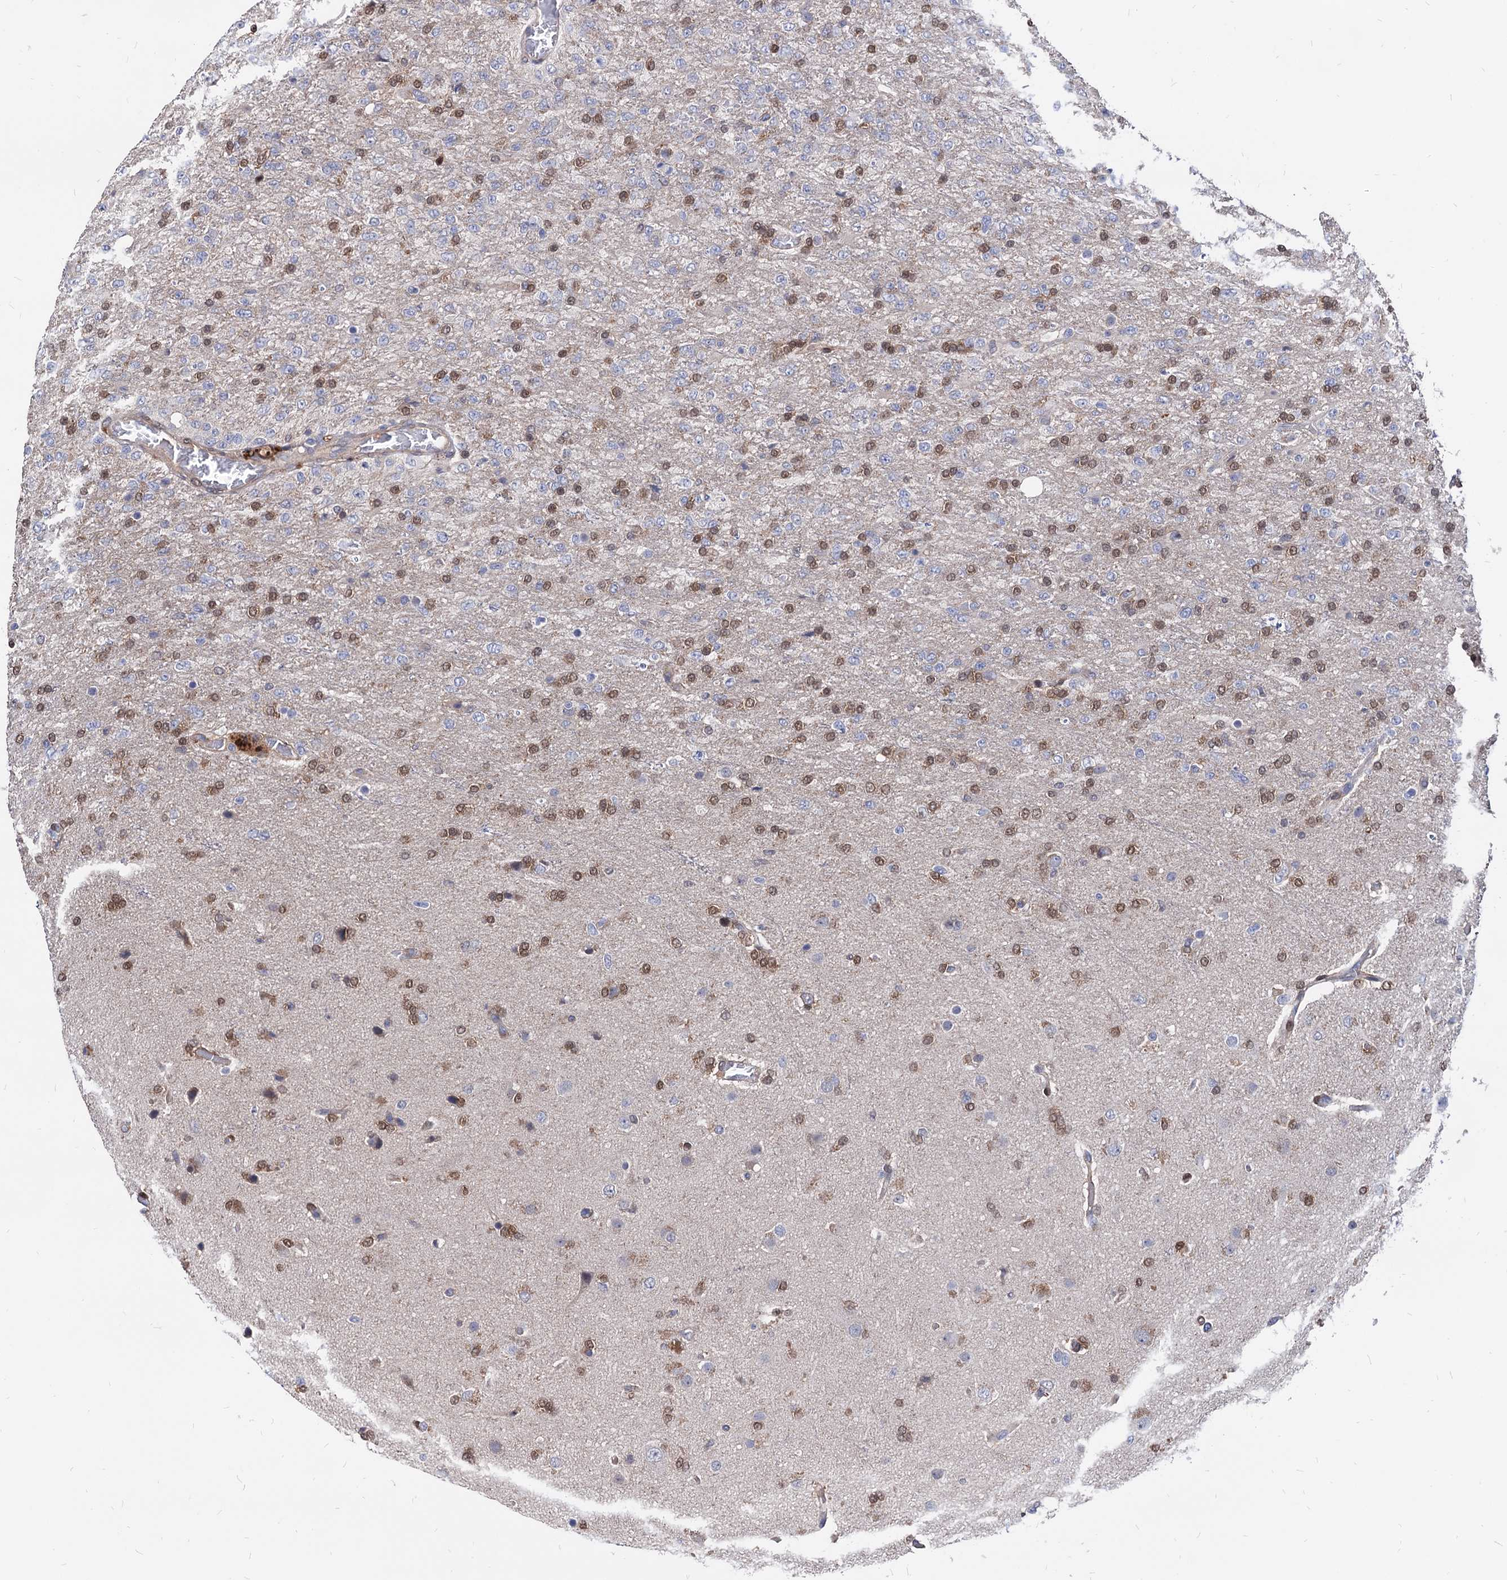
{"staining": {"intensity": "weak", "quantity": "25%-75%", "location": "nuclear"}, "tissue": "glioma", "cell_type": "Tumor cells", "image_type": "cancer", "snomed": [{"axis": "morphology", "description": "Glioma, malignant, High grade"}, {"axis": "topography", "description": "Brain"}], "caption": "Protein expression analysis of human malignant high-grade glioma reveals weak nuclear positivity in approximately 25%-75% of tumor cells.", "gene": "CPPED1", "patient": {"sex": "female", "age": 74}}